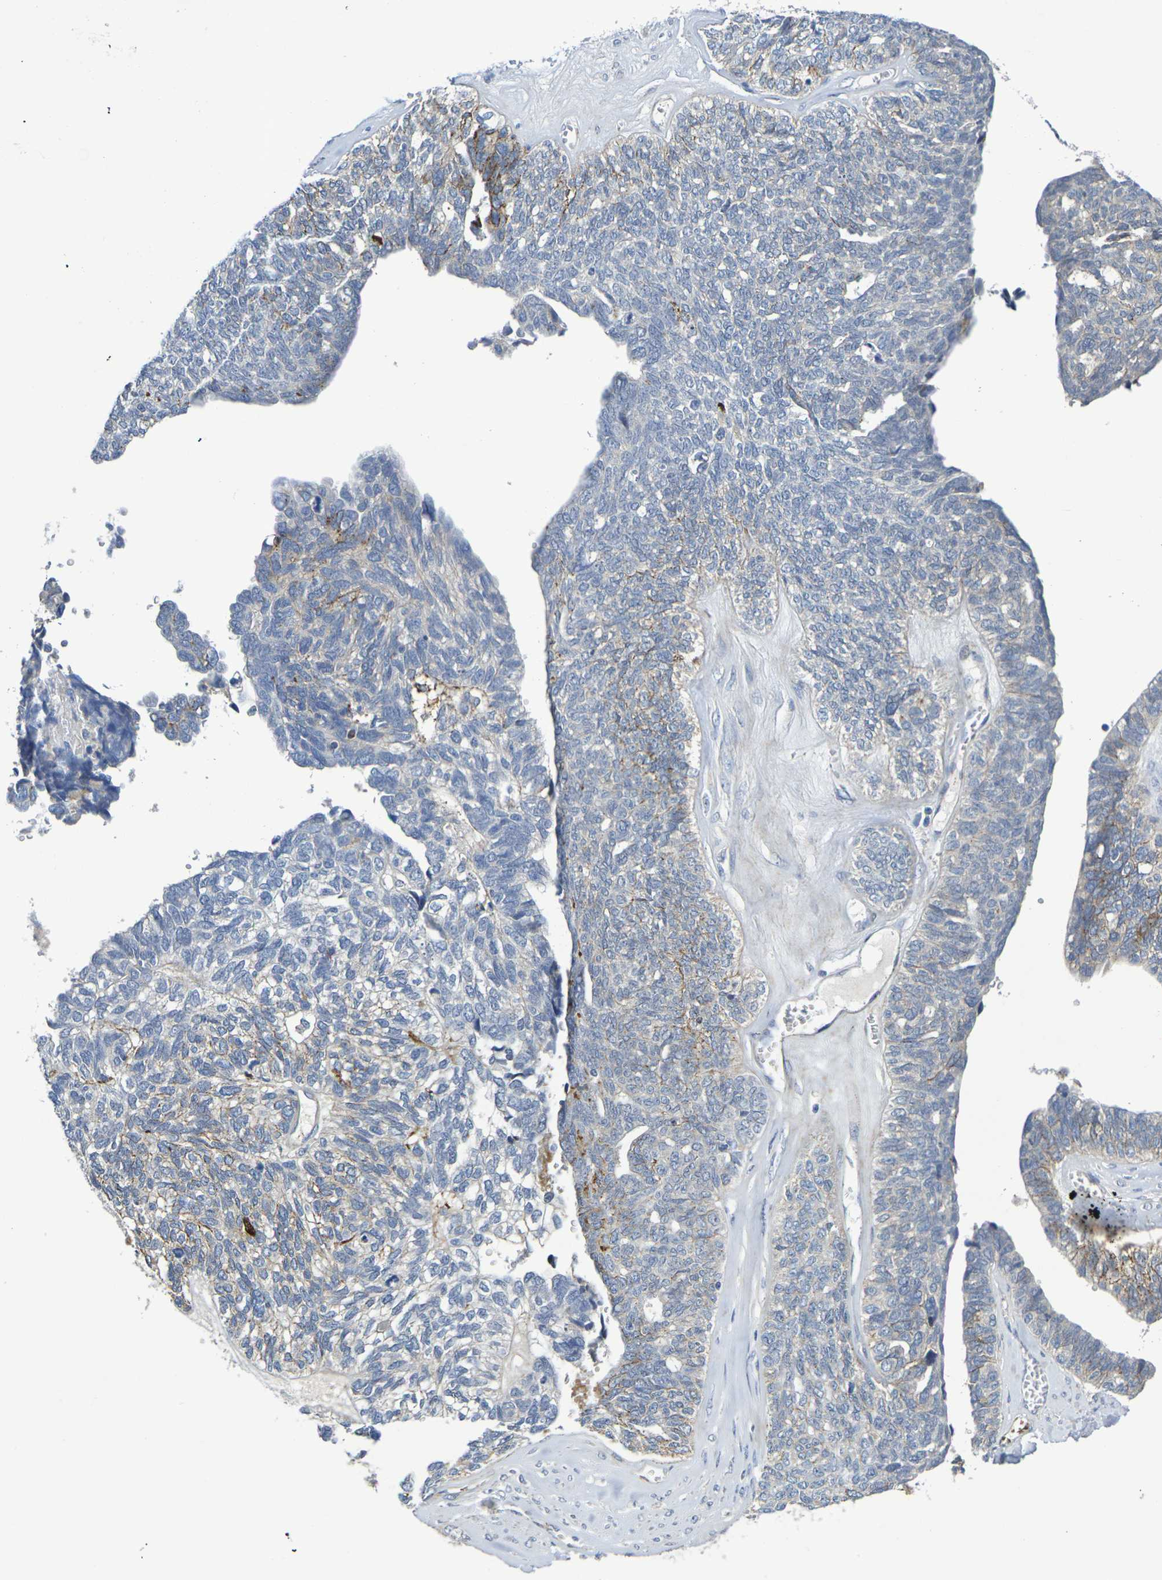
{"staining": {"intensity": "weak", "quantity": "<25%", "location": "cytoplasmic/membranous"}, "tissue": "ovarian cancer", "cell_type": "Tumor cells", "image_type": "cancer", "snomed": [{"axis": "morphology", "description": "Cystadenocarcinoma, serous, NOS"}, {"axis": "topography", "description": "Ovary"}], "caption": "IHC image of neoplastic tissue: ovarian serous cystadenocarcinoma stained with DAB demonstrates no significant protein expression in tumor cells.", "gene": "SDC4", "patient": {"sex": "female", "age": 79}}